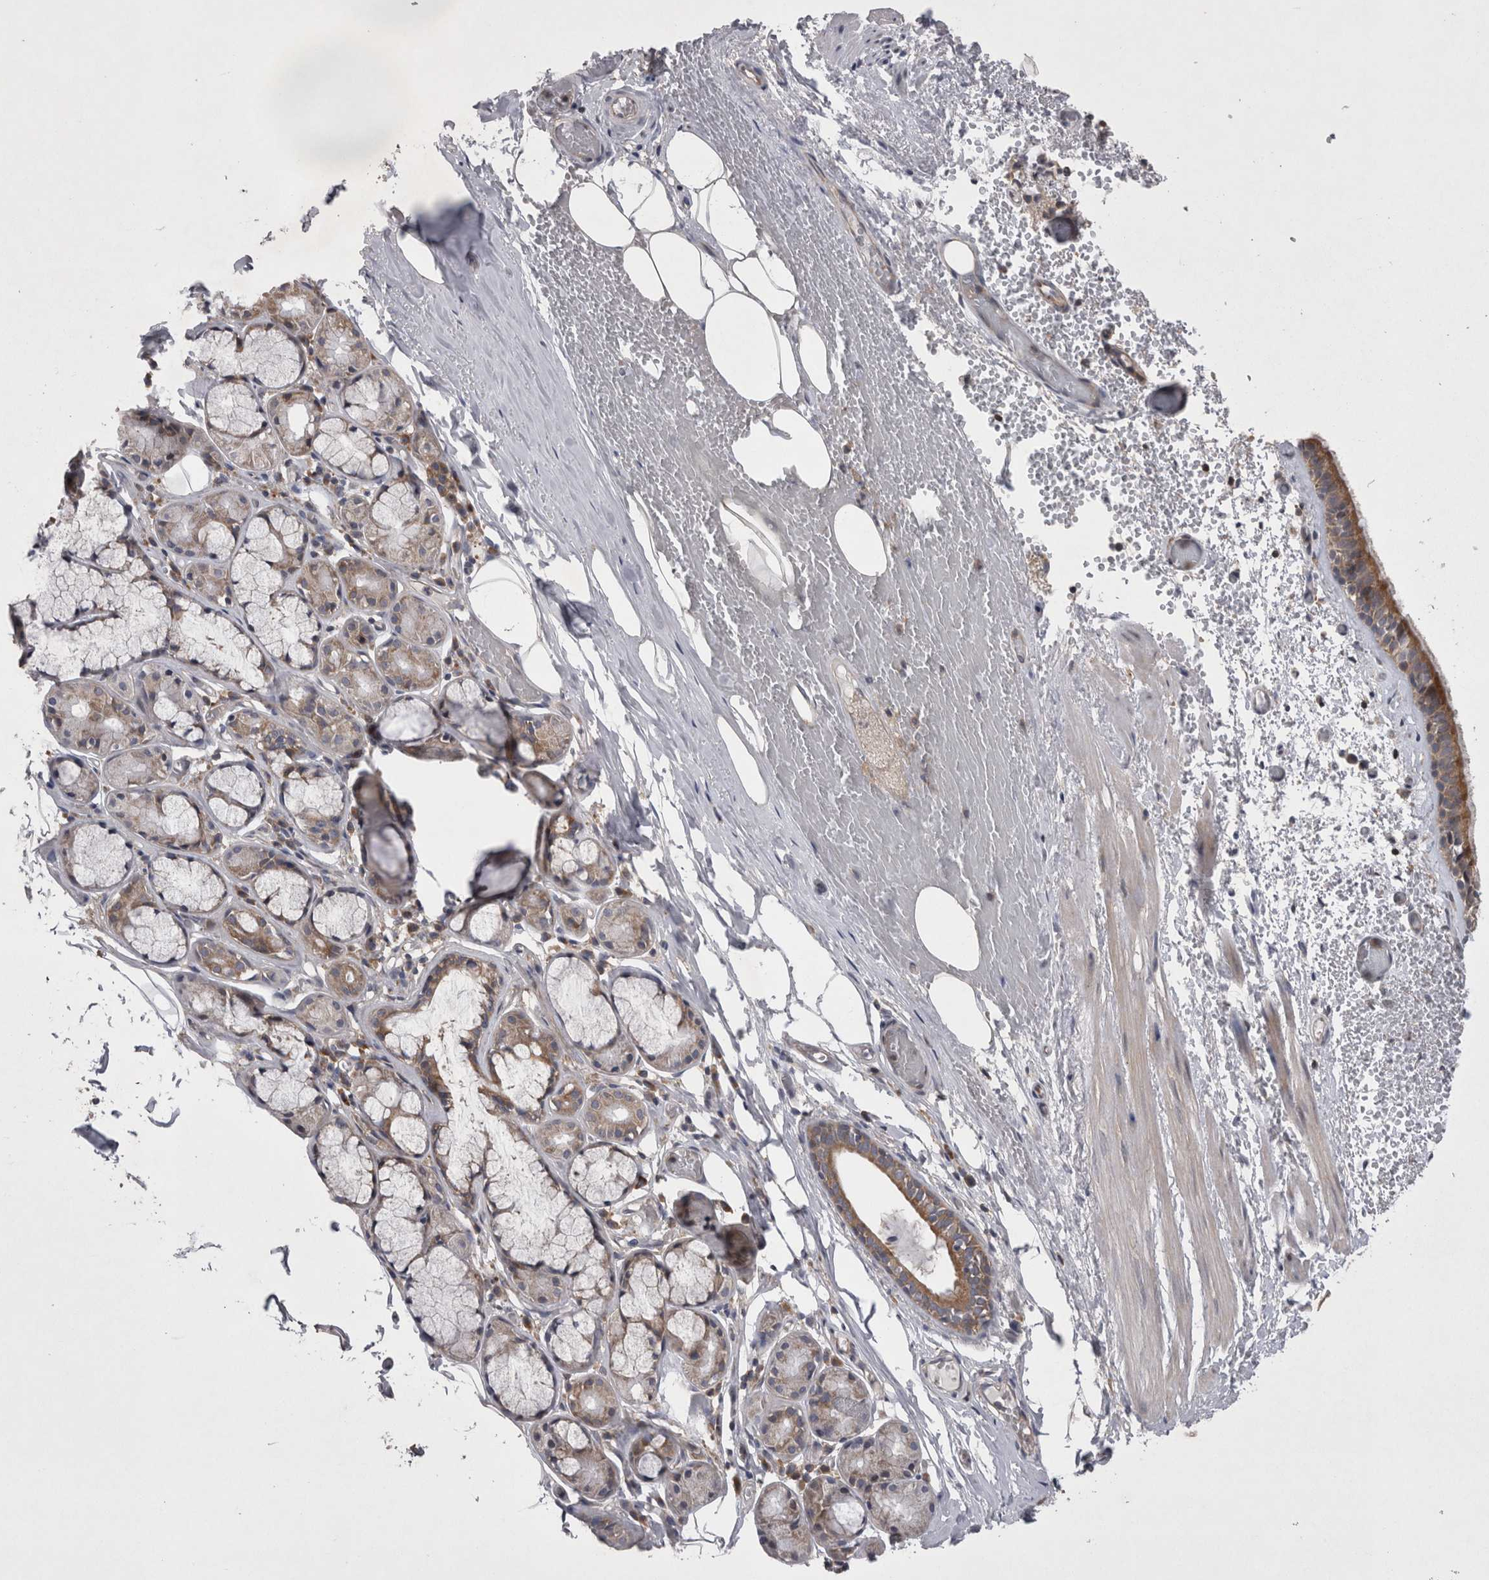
{"staining": {"intensity": "weak", "quantity": ">75%", "location": "cytoplasmic/membranous"}, "tissue": "bronchus", "cell_type": "Respiratory epithelial cells", "image_type": "normal", "snomed": [{"axis": "morphology", "description": "Normal tissue, NOS"}, {"axis": "topography", "description": "Bronchus"}, {"axis": "topography", "description": "Lung"}], "caption": "Respiratory epithelial cells exhibit low levels of weak cytoplasmic/membranous staining in approximately >75% of cells in benign human bronchus.", "gene": "TSPOAP1", "patient": {"sex": "male", "age": 56}}